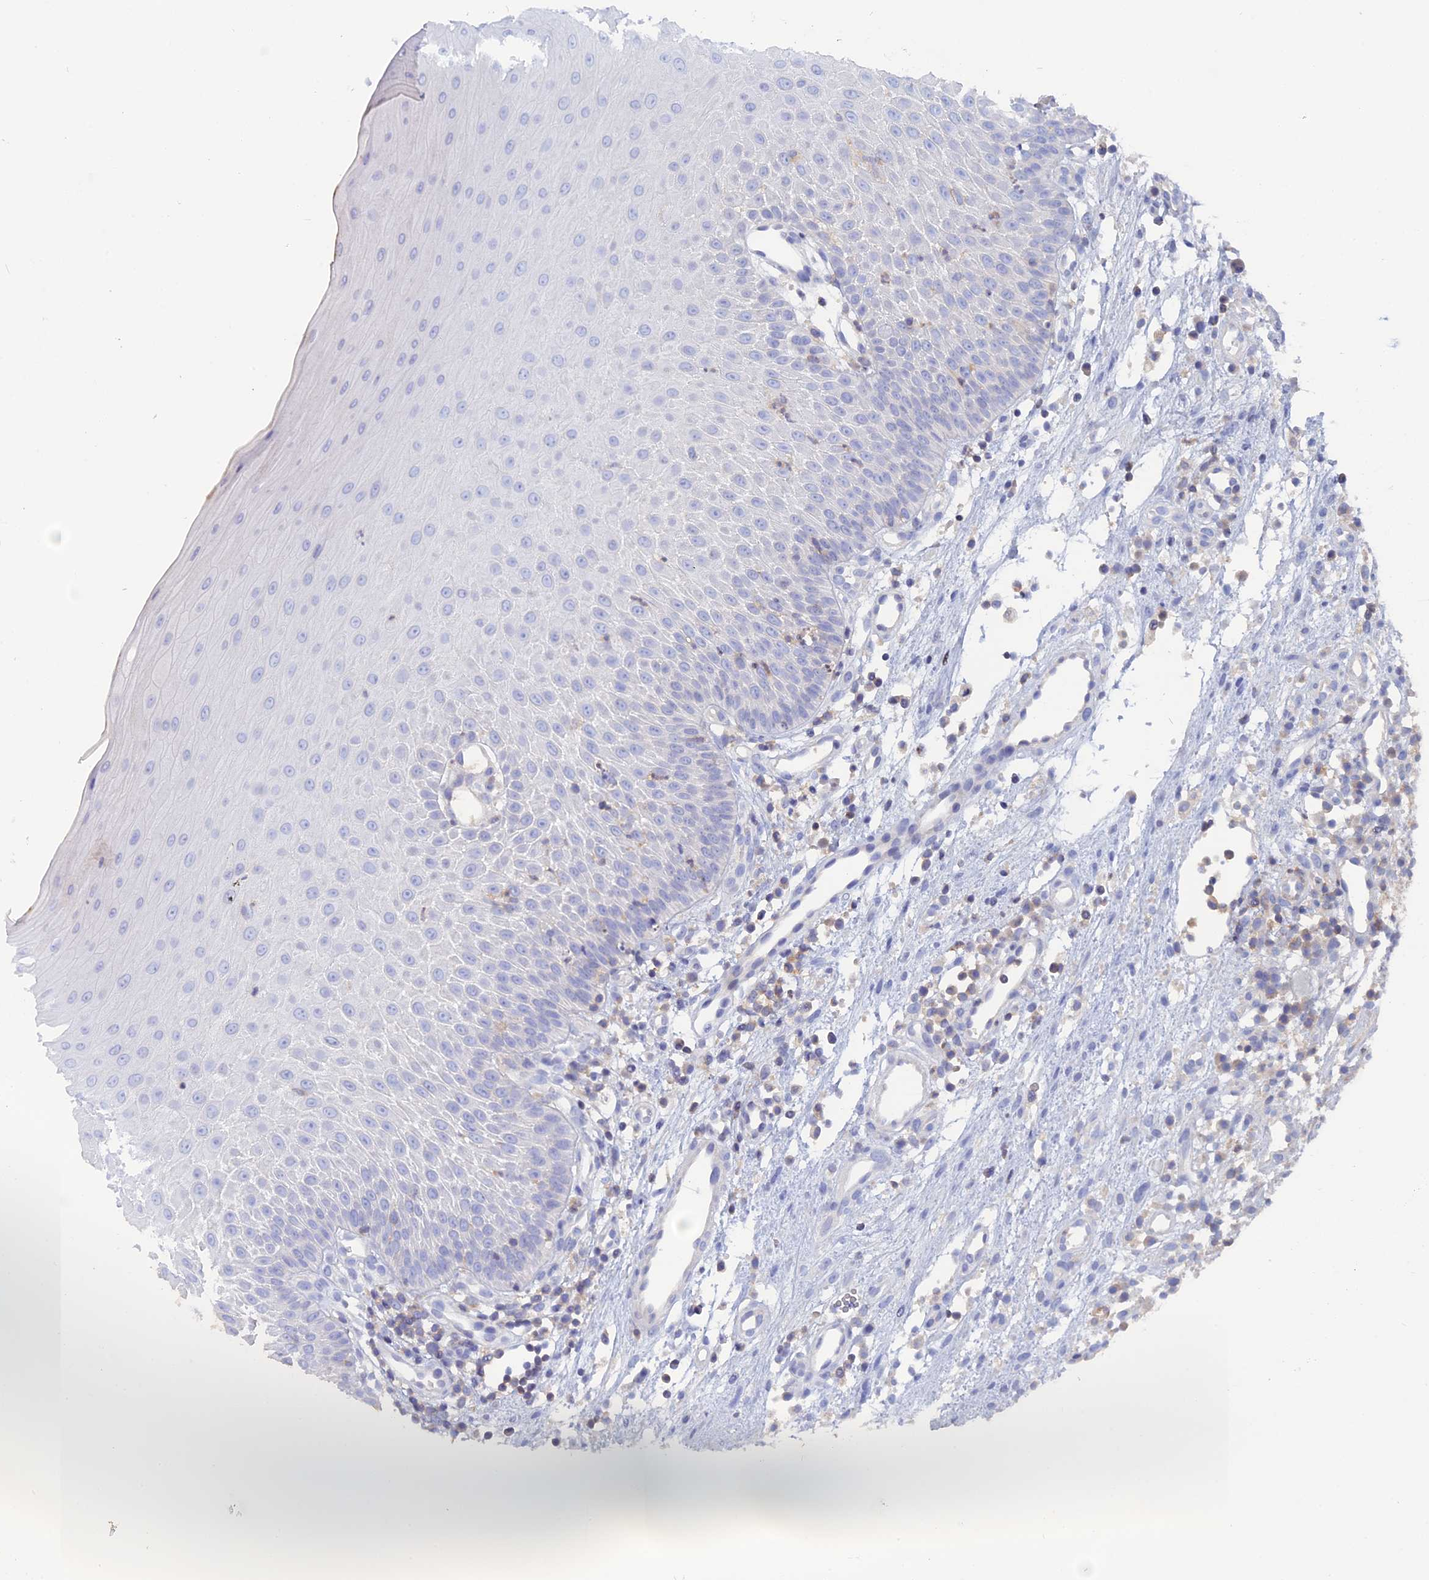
{"staining": {"intensity": "negative", "quantity": "none", "location": "none"}, "tissue": "oral mucosa", "cell_type": "Squamous epithelial cells", "image_type": "normal", "snomed": [{"axis": "morphology", "description": "Normal tissue, NOS"}, {"axis": "topography", "description": "Oral tissue"}], "caption": "An image of oral mucosa stained for a protein displays no brown staining in squamous epithelial cells.", "gene": "ACP7", "patient": {"sex": "female", "age": 13}}